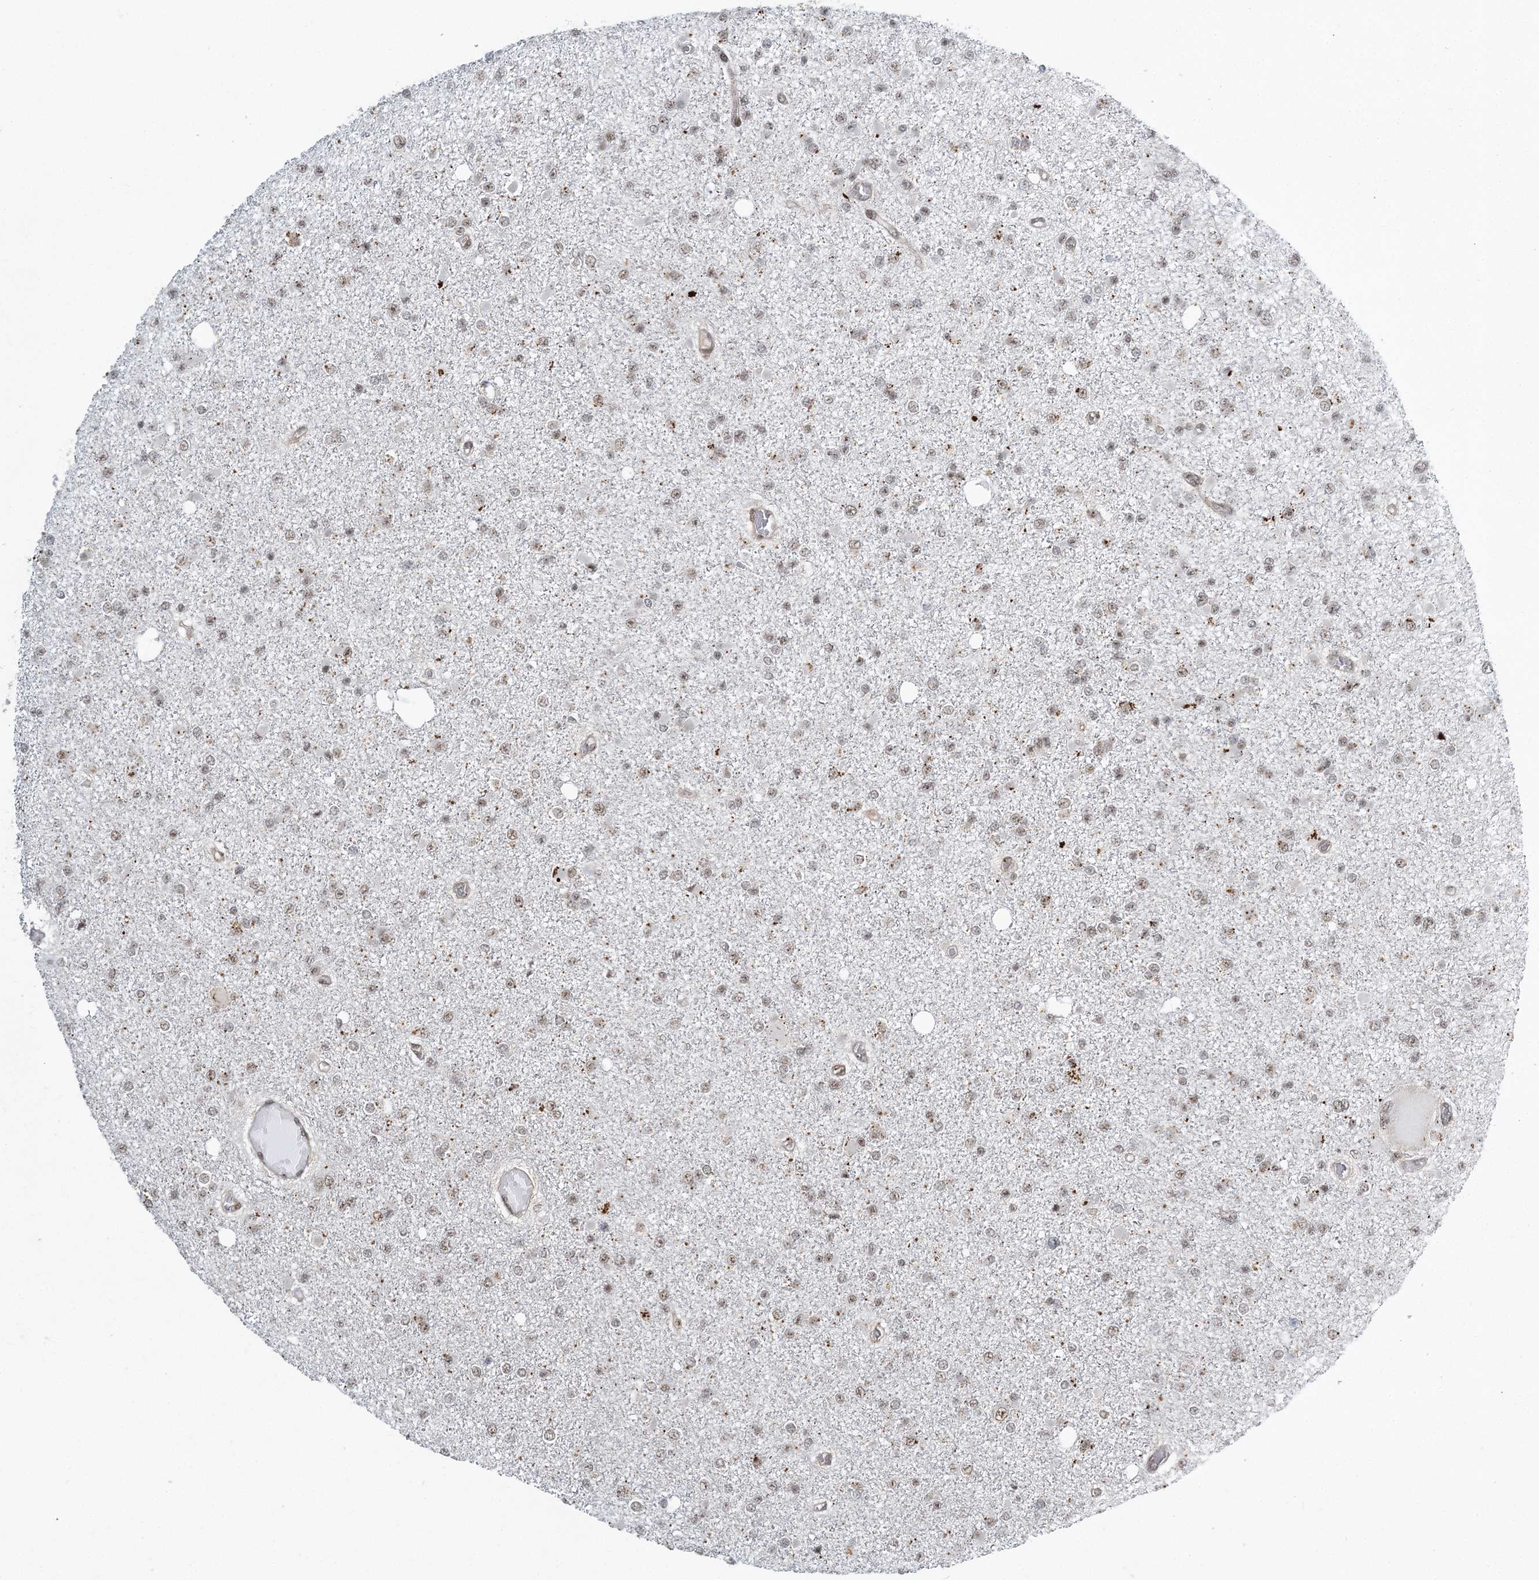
{"staining": {"intensity": "weak", "quantity": ">75%", "location": "nuclear"}, "tissue": "glioma", "cell_type": "Tumor cells", "image_type": "cancer", "snomed": [{"axis": "morphology", "description": "Glioma, malignant, Low grade"}, {"axis": "topography", "description": "Brain"}], "caption": "Immunohistochemistry of glioma exhibits low levels of weak nuclear staining in about >75% of tumor cells. (DAB (3,3'-diaminobenzidine) IHC with brightfield microscopy, high magnification).", "gene": "CWC22", "patient": {"sex": "female", "age": 22}}